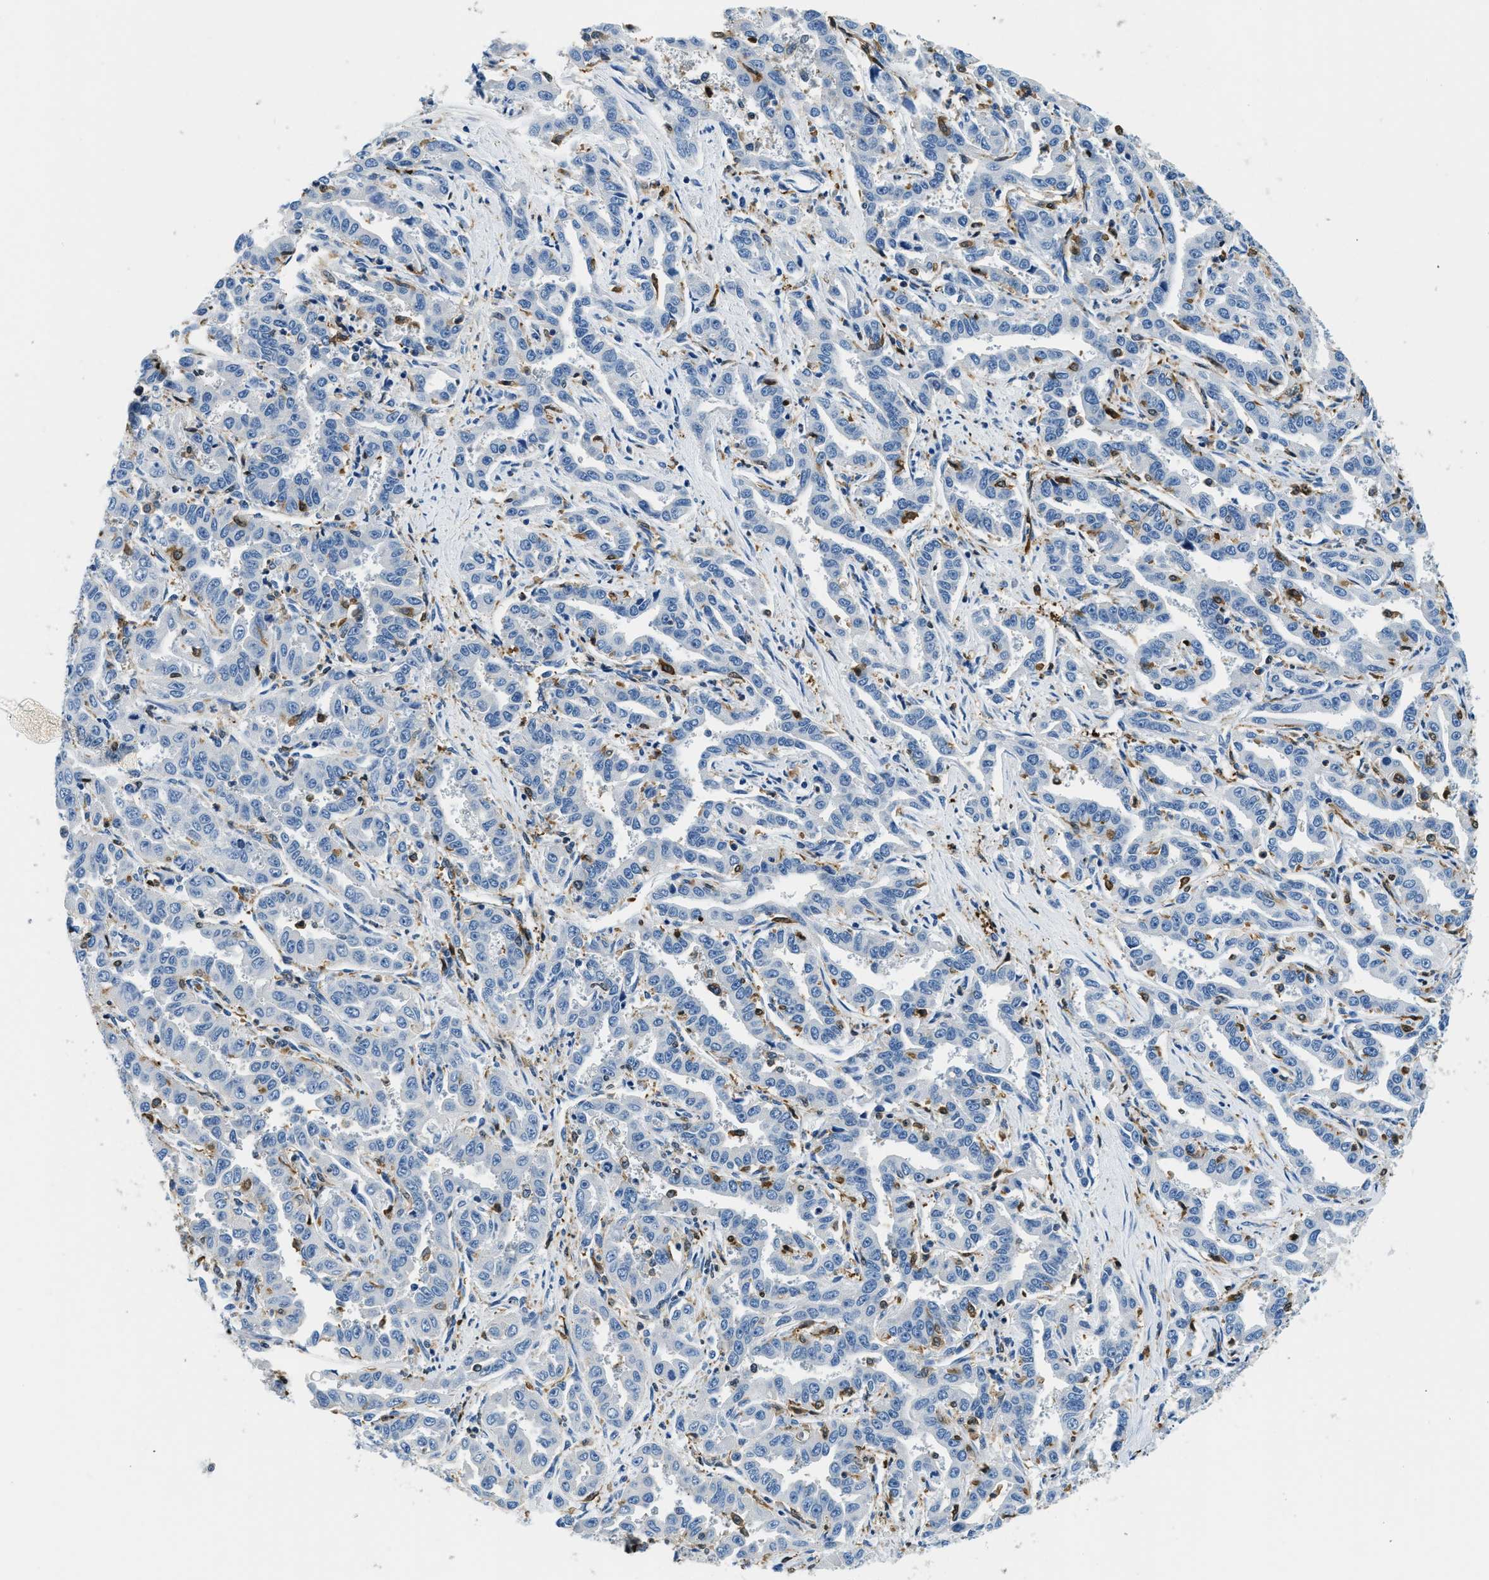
{"staining": {"intensity": "negative", "quantity": "none", "location": "none"}, "tissue": "liver cancer", "cell_type": "Tumor cells", "image_type": "cancer", "snomed": [{"axis": "morphology", "description": "Cholangiocarcinoma"}, {"axis": "topography", "description": "Liver"}], "caption": "Liver cancer was stained to show a protein in brown. There is no significant expression in tumor cells. (Brightfield microscopy of DAB (3,3'-diaminobenzidine) immunohistochemistry at high magnification).", "gene": "CAPG", "patient": {"sex": "male", "age": 59}}